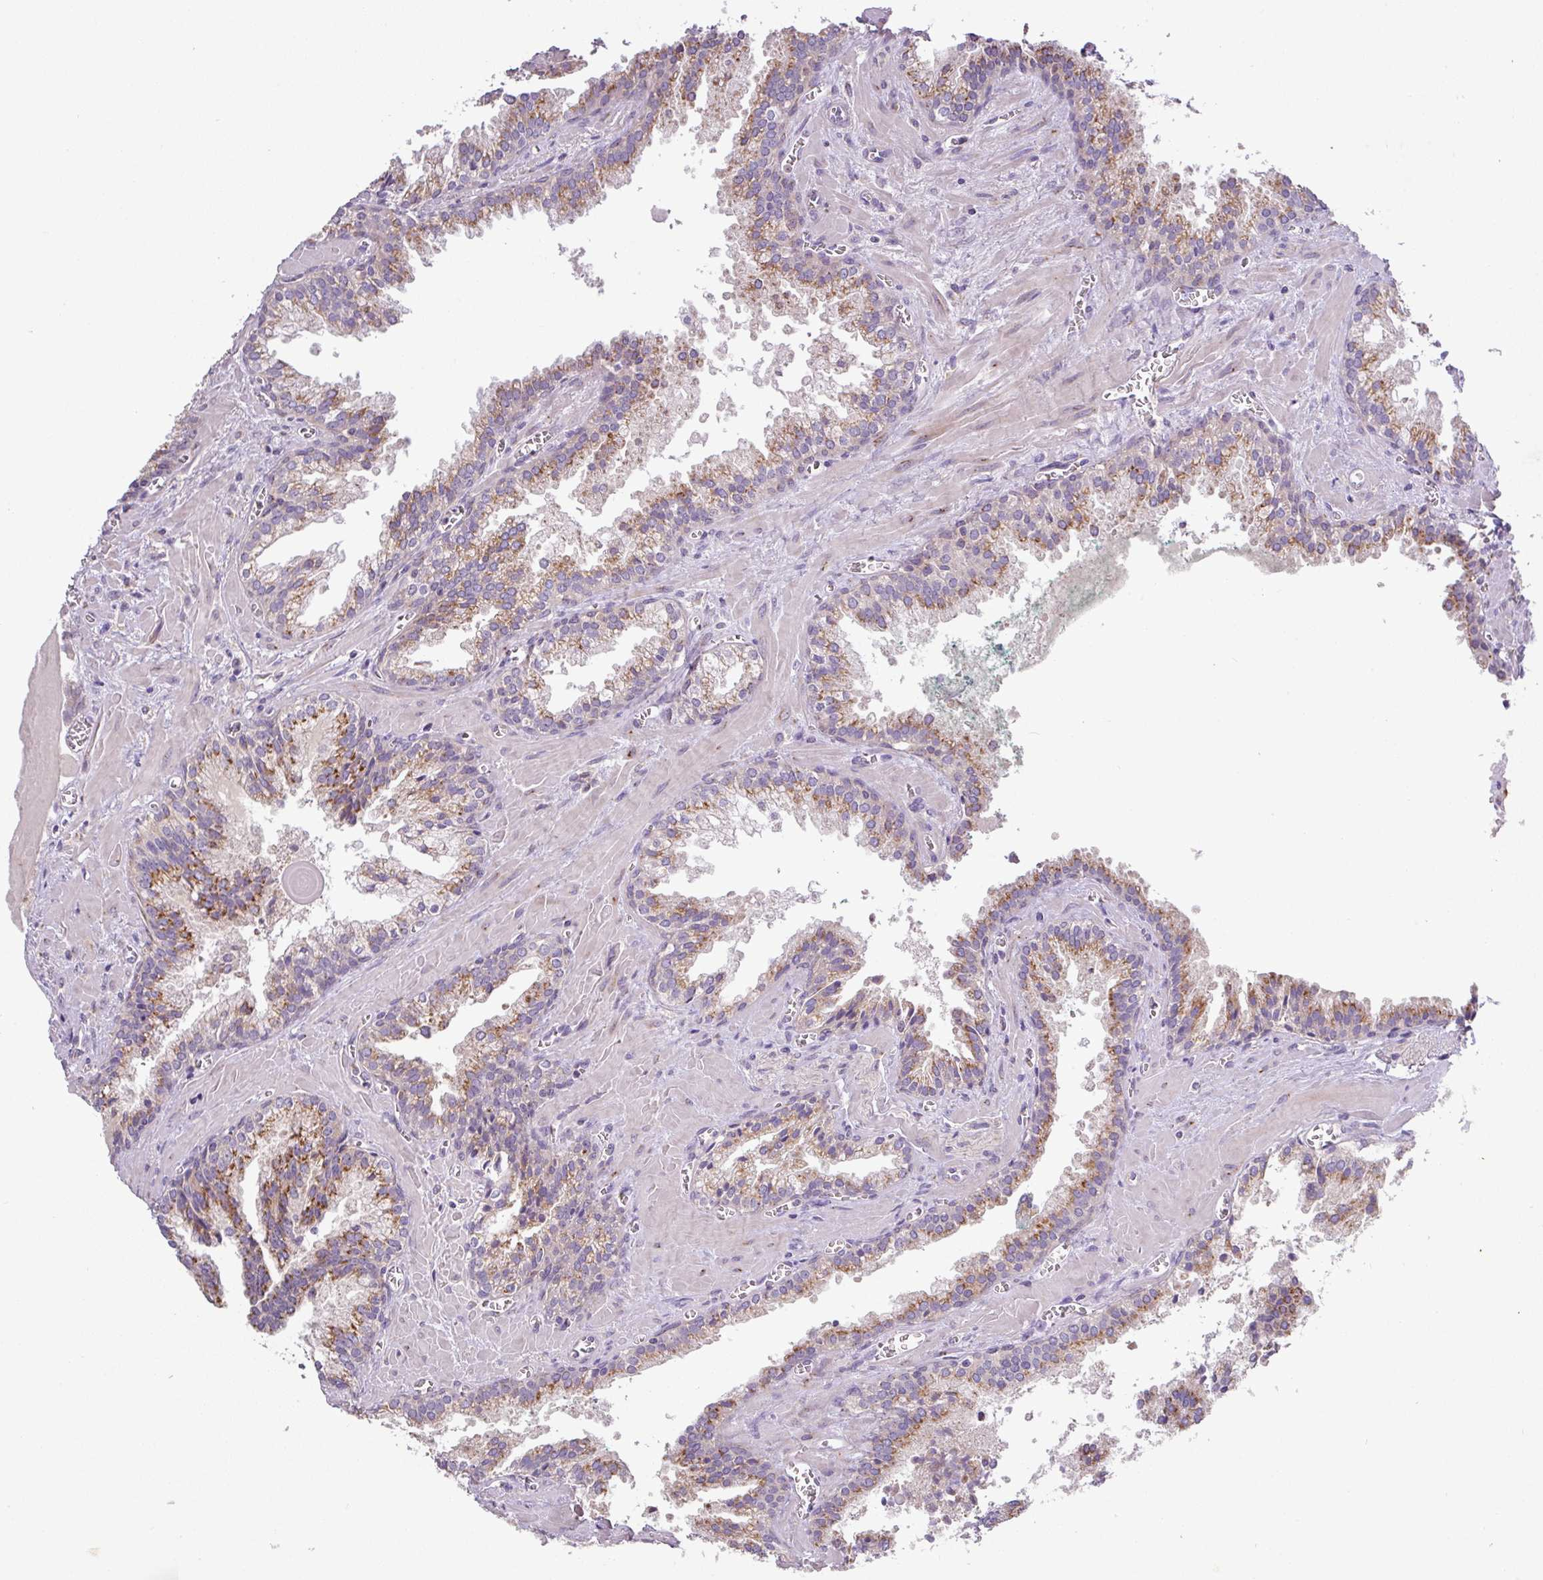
{"staining": {"intensity": "moderate", "quantity": "25%-75%", "location": "cytoplasmic/membranous"}, "tissue": "prostate cancer", "cell_type": "Tumor cells", "image_type": "cancer", "snomed": [{"axis": "morphology", "description": "Adenocarcinoma, High grade"}, {"axis": "topography", "description": "Prostate"}], "caption": "Tumor cells show medium levels of moderate cytoplasmic/membranous staining in about 25%-75% of cells in prostate cancer. The staining is performed using DAB brown chromogen to label protein expression. The nuclei are counter-stained blue using hematoxylin.", "gene": "VTI1A", "patient": {"sex": "male", "age": 68}}